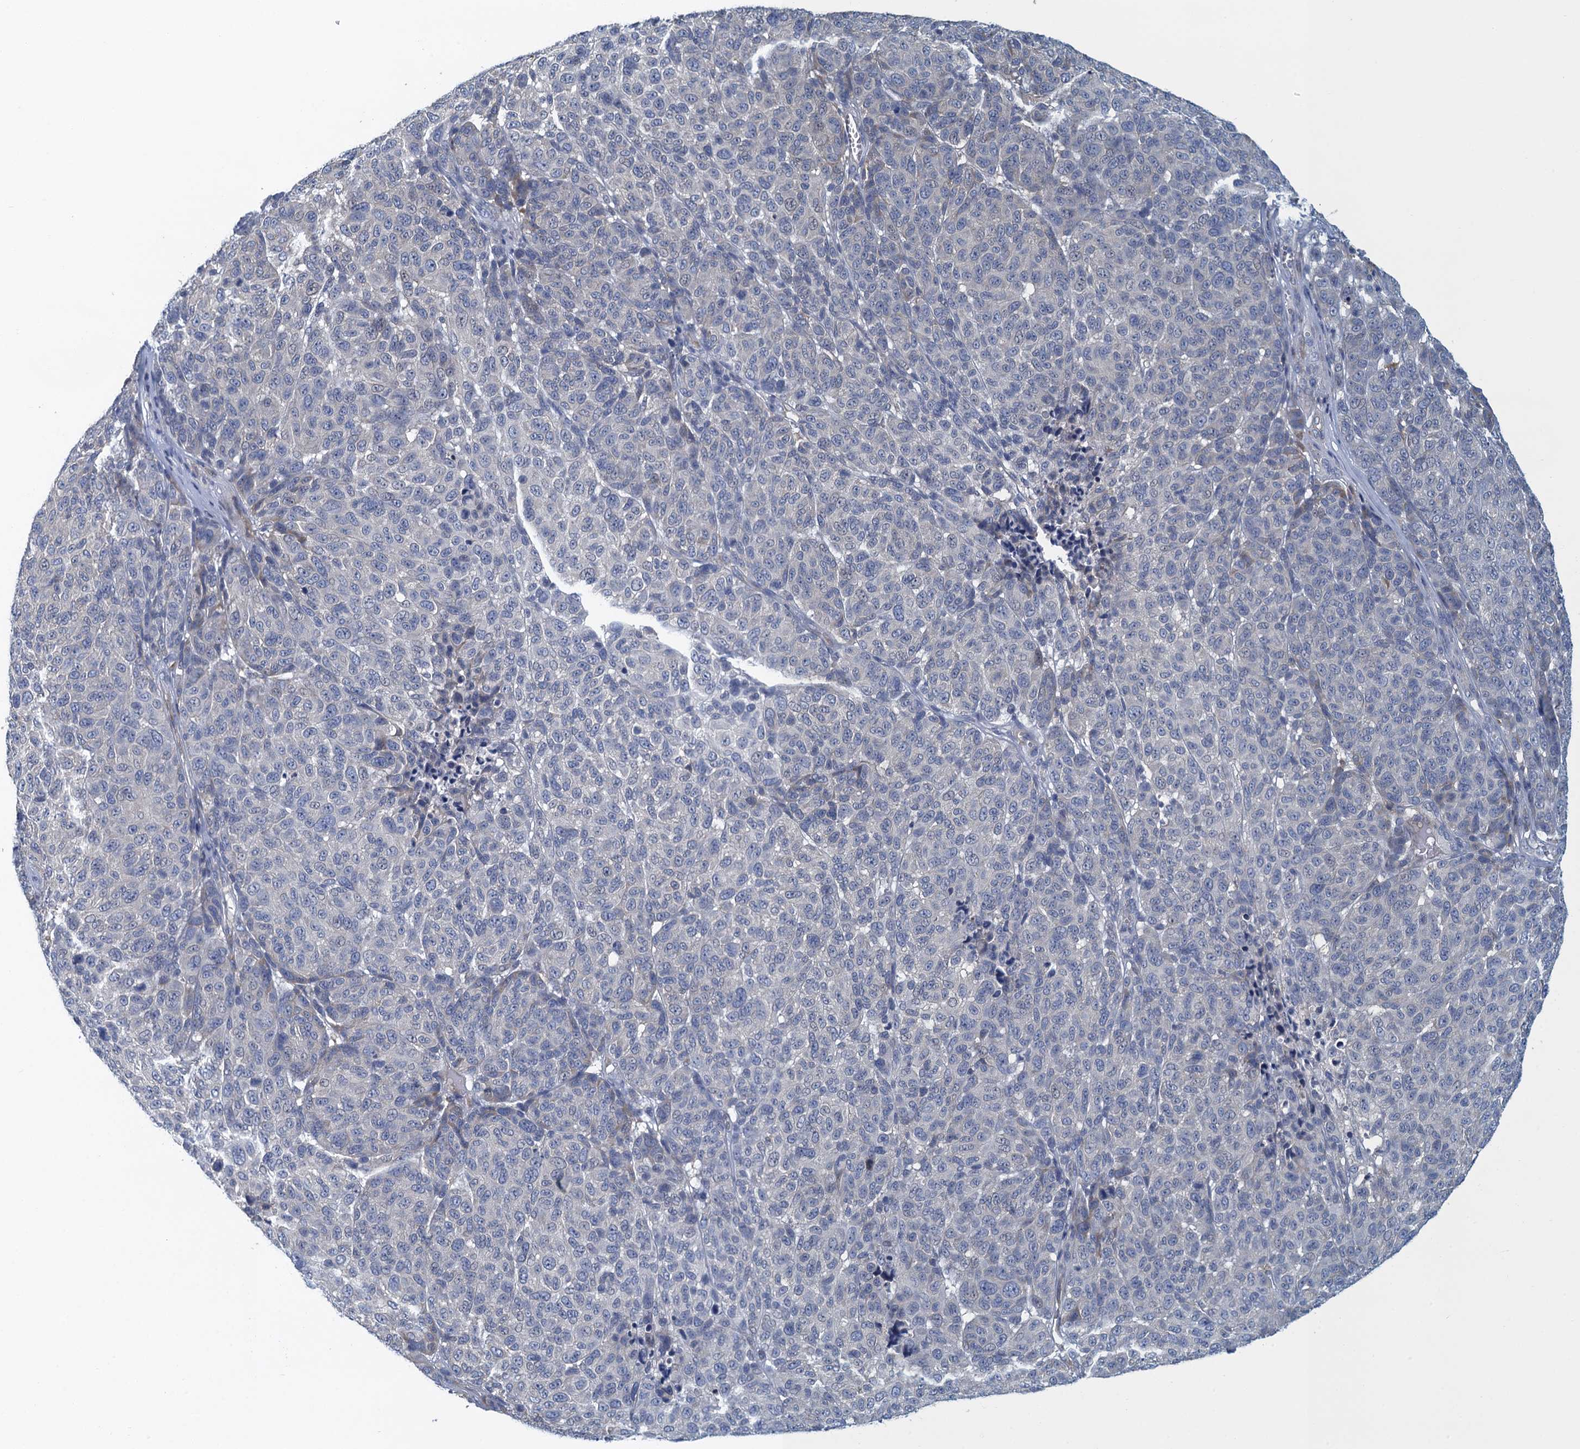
{"staining": {"intensity": "negative", "quantity": "none", "location": "none"}, "tissue": "melanoma", "cell_type": "Tumor cells", "image_type": "cancer", "snomed": [{"axis": "morphology", "description": "Malignant melanoma, NOS"}, {"axis": "topography", "description": "Skin"}], "caption": "Immunohistochemistry of human malignant melanoma demonstrates no positivity in tumor cells.", "gene": "NCKAP1L", "patient": {"sex": "male", "age": 49}}